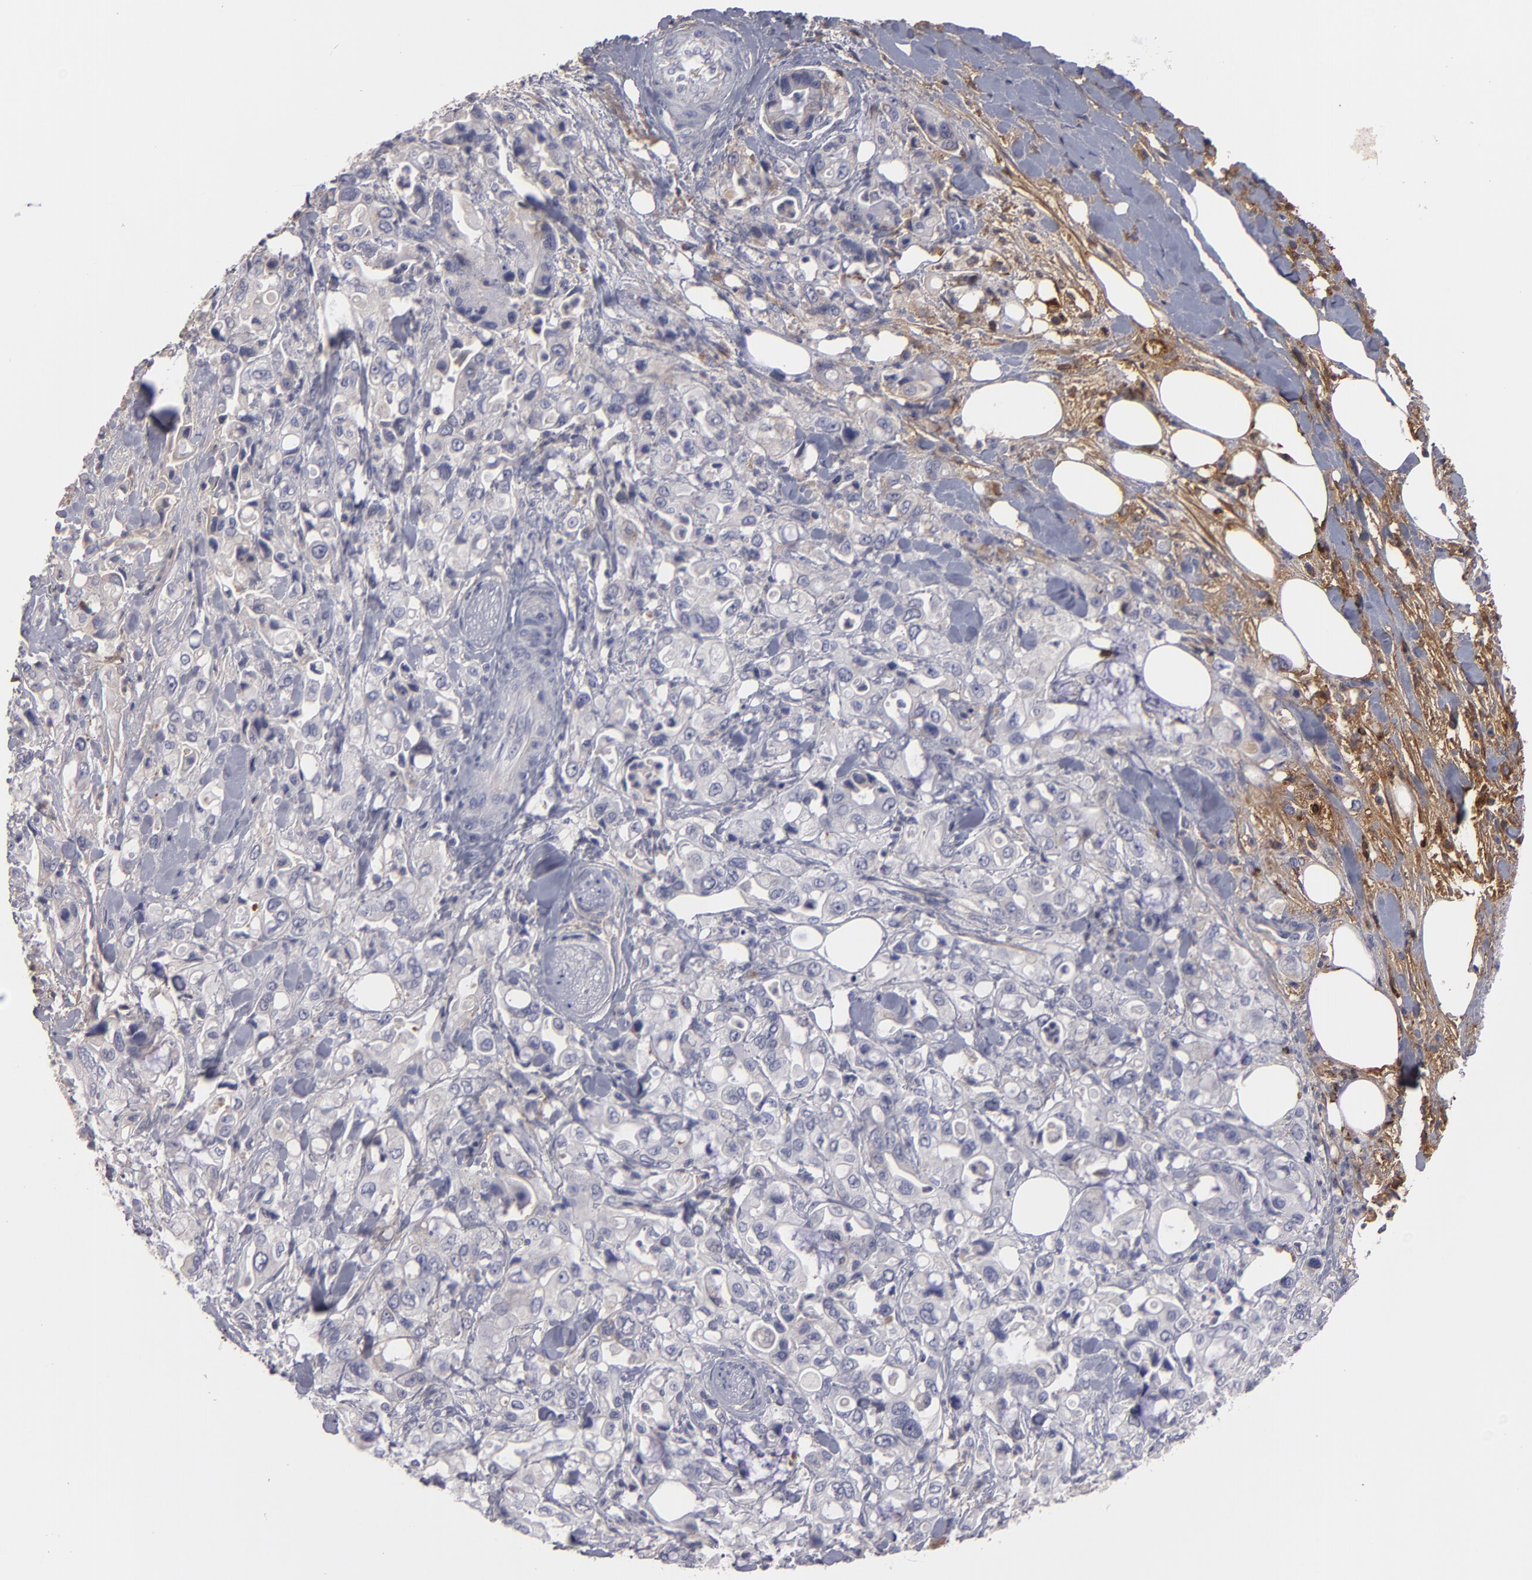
{"staining": {"intensity": "negative", "quantity": "none", "location": "none"}, "tissue": "pancreatic cancer", "cell_type": "Tumor cells", "image_type": "cancer", "snomed": [{"axis": "morphology", "description": "Adenocarcinoma, NOS"}, {"axis": "topography", "description": "Pancreas"}], "caption": "Tumor cells show no significant expression in pancreatic adenocarcinoma.", "gene": "FBLN1", "patient": {"sex": "male", "age": 70}}